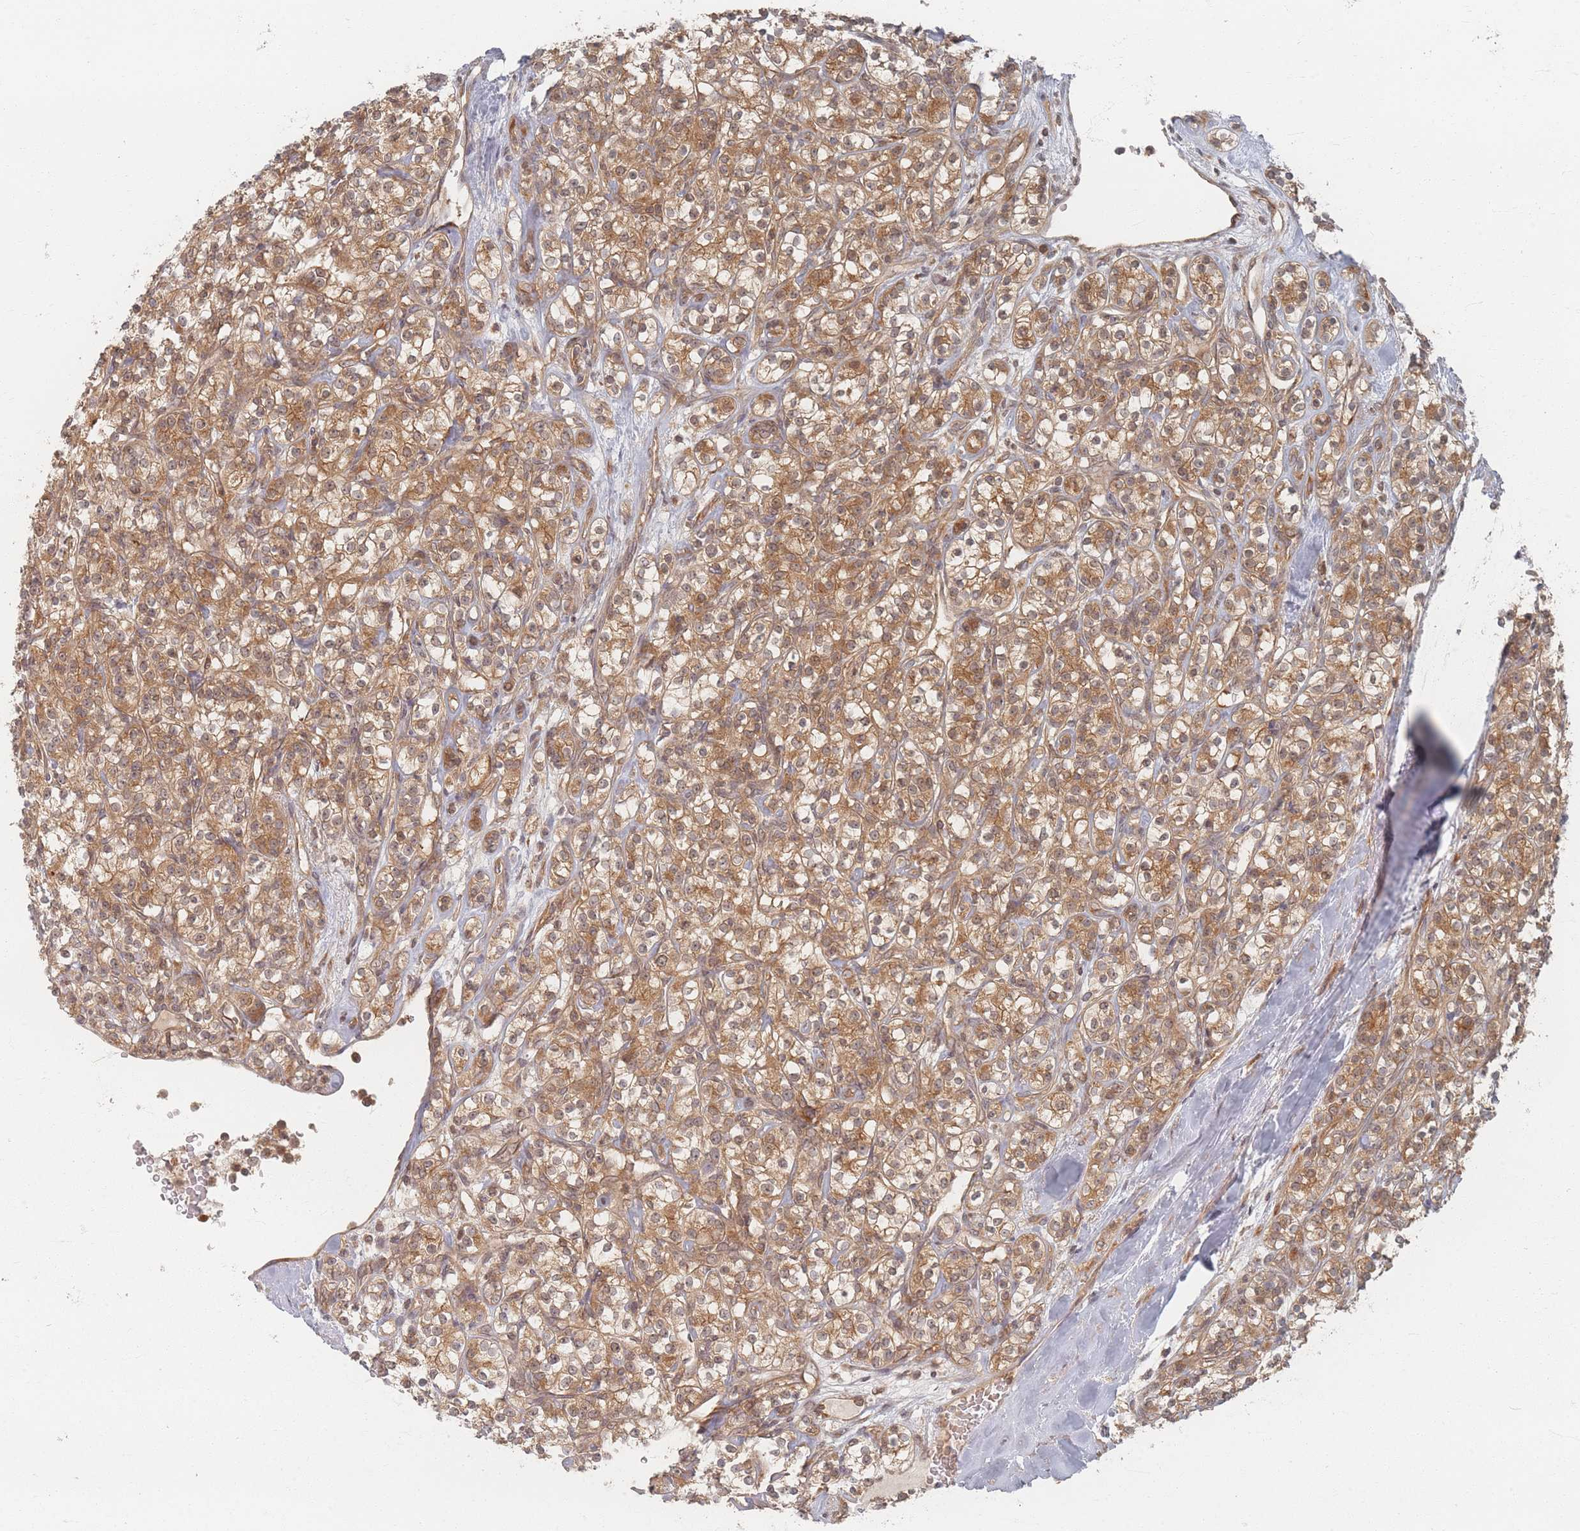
{"staining": {"intensity": "moderate", "quantity": ">75%", "location": "cytoplasmic/membranous"}, "tissue": "renal cancer", "cell_type": "Tumor cells", "image_type": "cancer", "snomed": [{"axis": "morphology", "description": "Adenocarcinoma, NOS"}, {"axis": "topography", "description": "Kidney"}], "caption": "An image showing moderate cytoplasmic/membranous expression in about >75% of tumor cells in adenocarcinoma (renal), as visualized by brown immunohistochemical staining.", "gene": "PSMD9", "patient": {"sex": "male", "age": 77}}